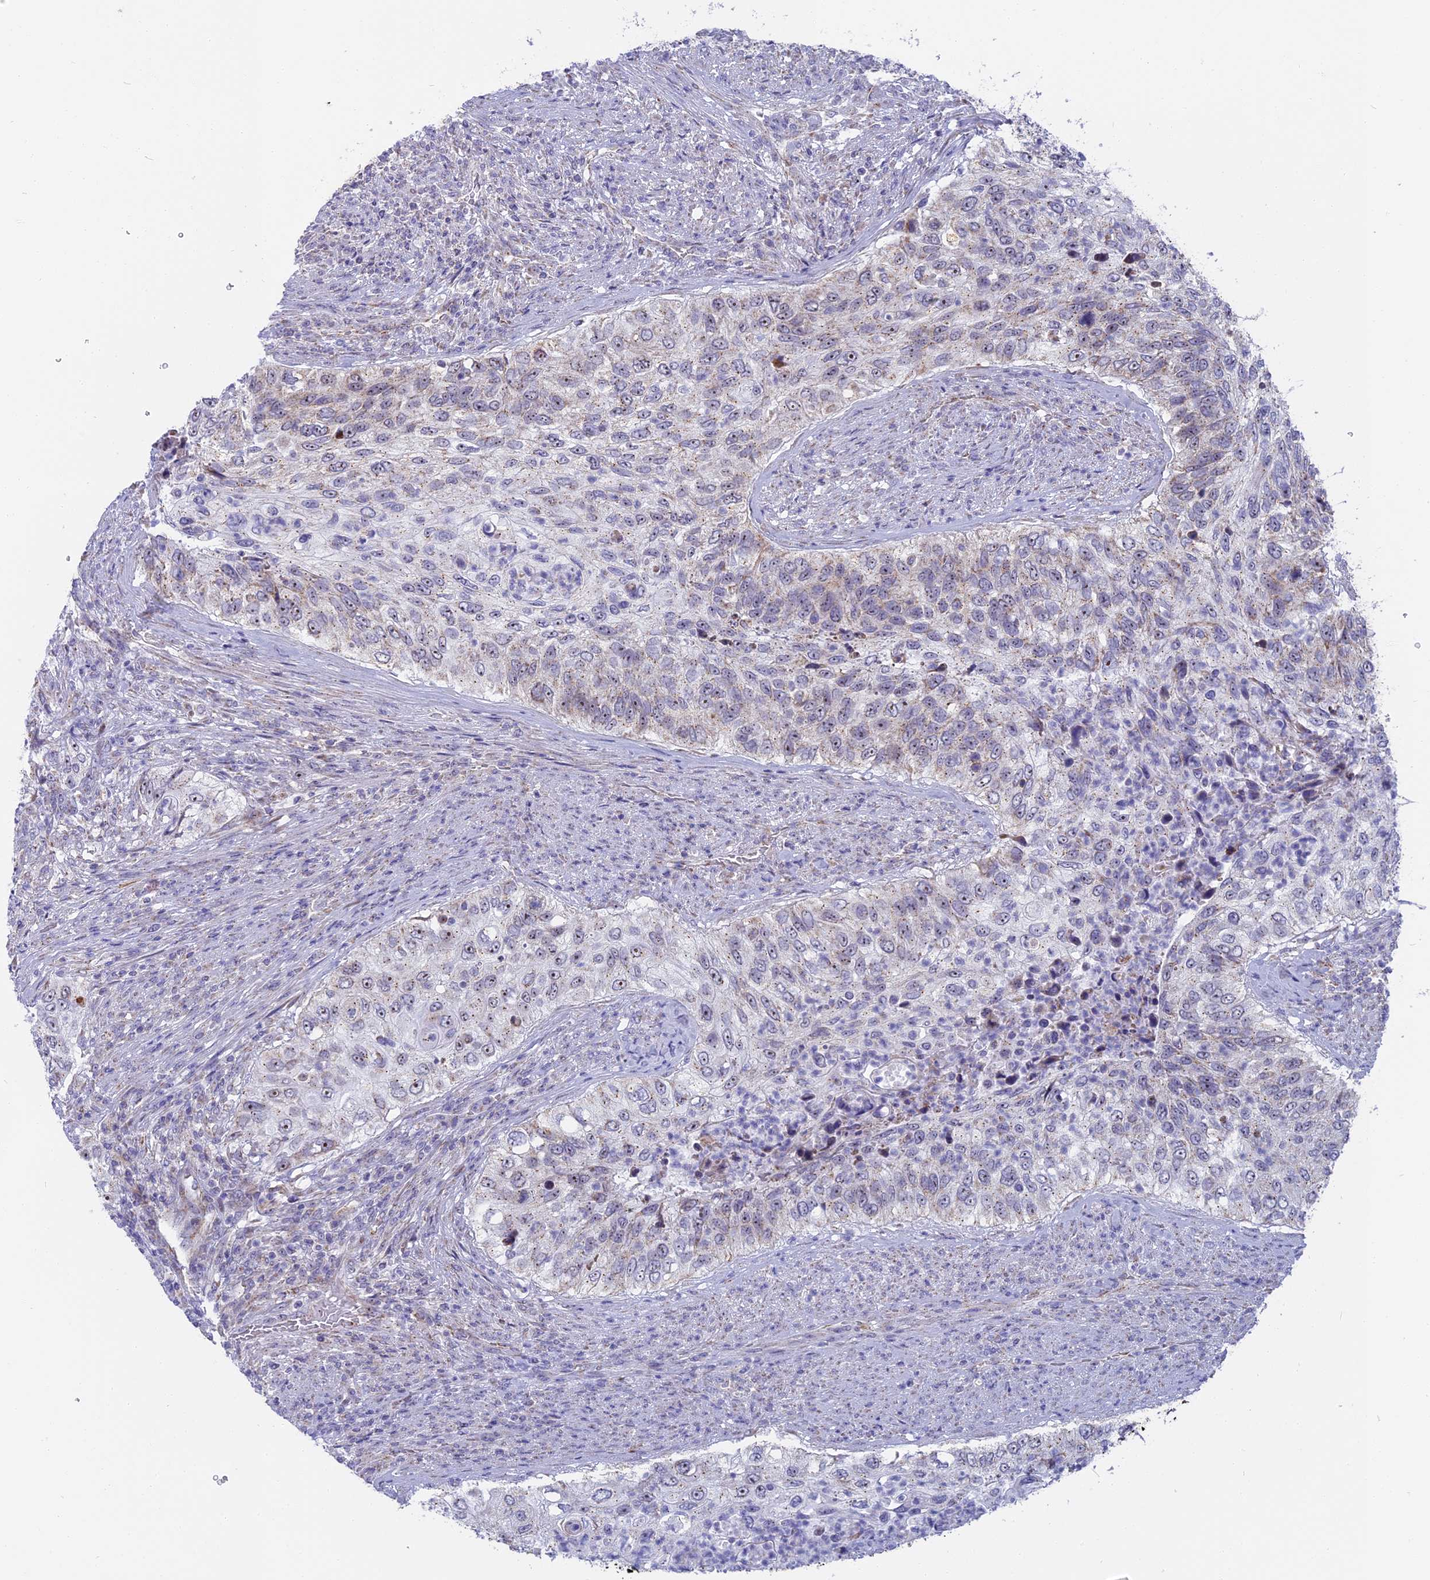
{"staining": {"intensity": "negative", "quantity": "none", "location": "none"}, "tissue": "urothelial cancer", "cell_type": "Tumor cells", "image_type": "cancer", "snomed": [{"axis": "morphology", "description": "Urothelial carcinoma, High grade"}, {"axis": "topography", "description": "Urinary bladder"}], "caption": "A histopathology image of human urothelial cancer is negative for staining in tumor cells.", "gene": "DTWD1", "patient": {"sex": "female", "age": 60}}